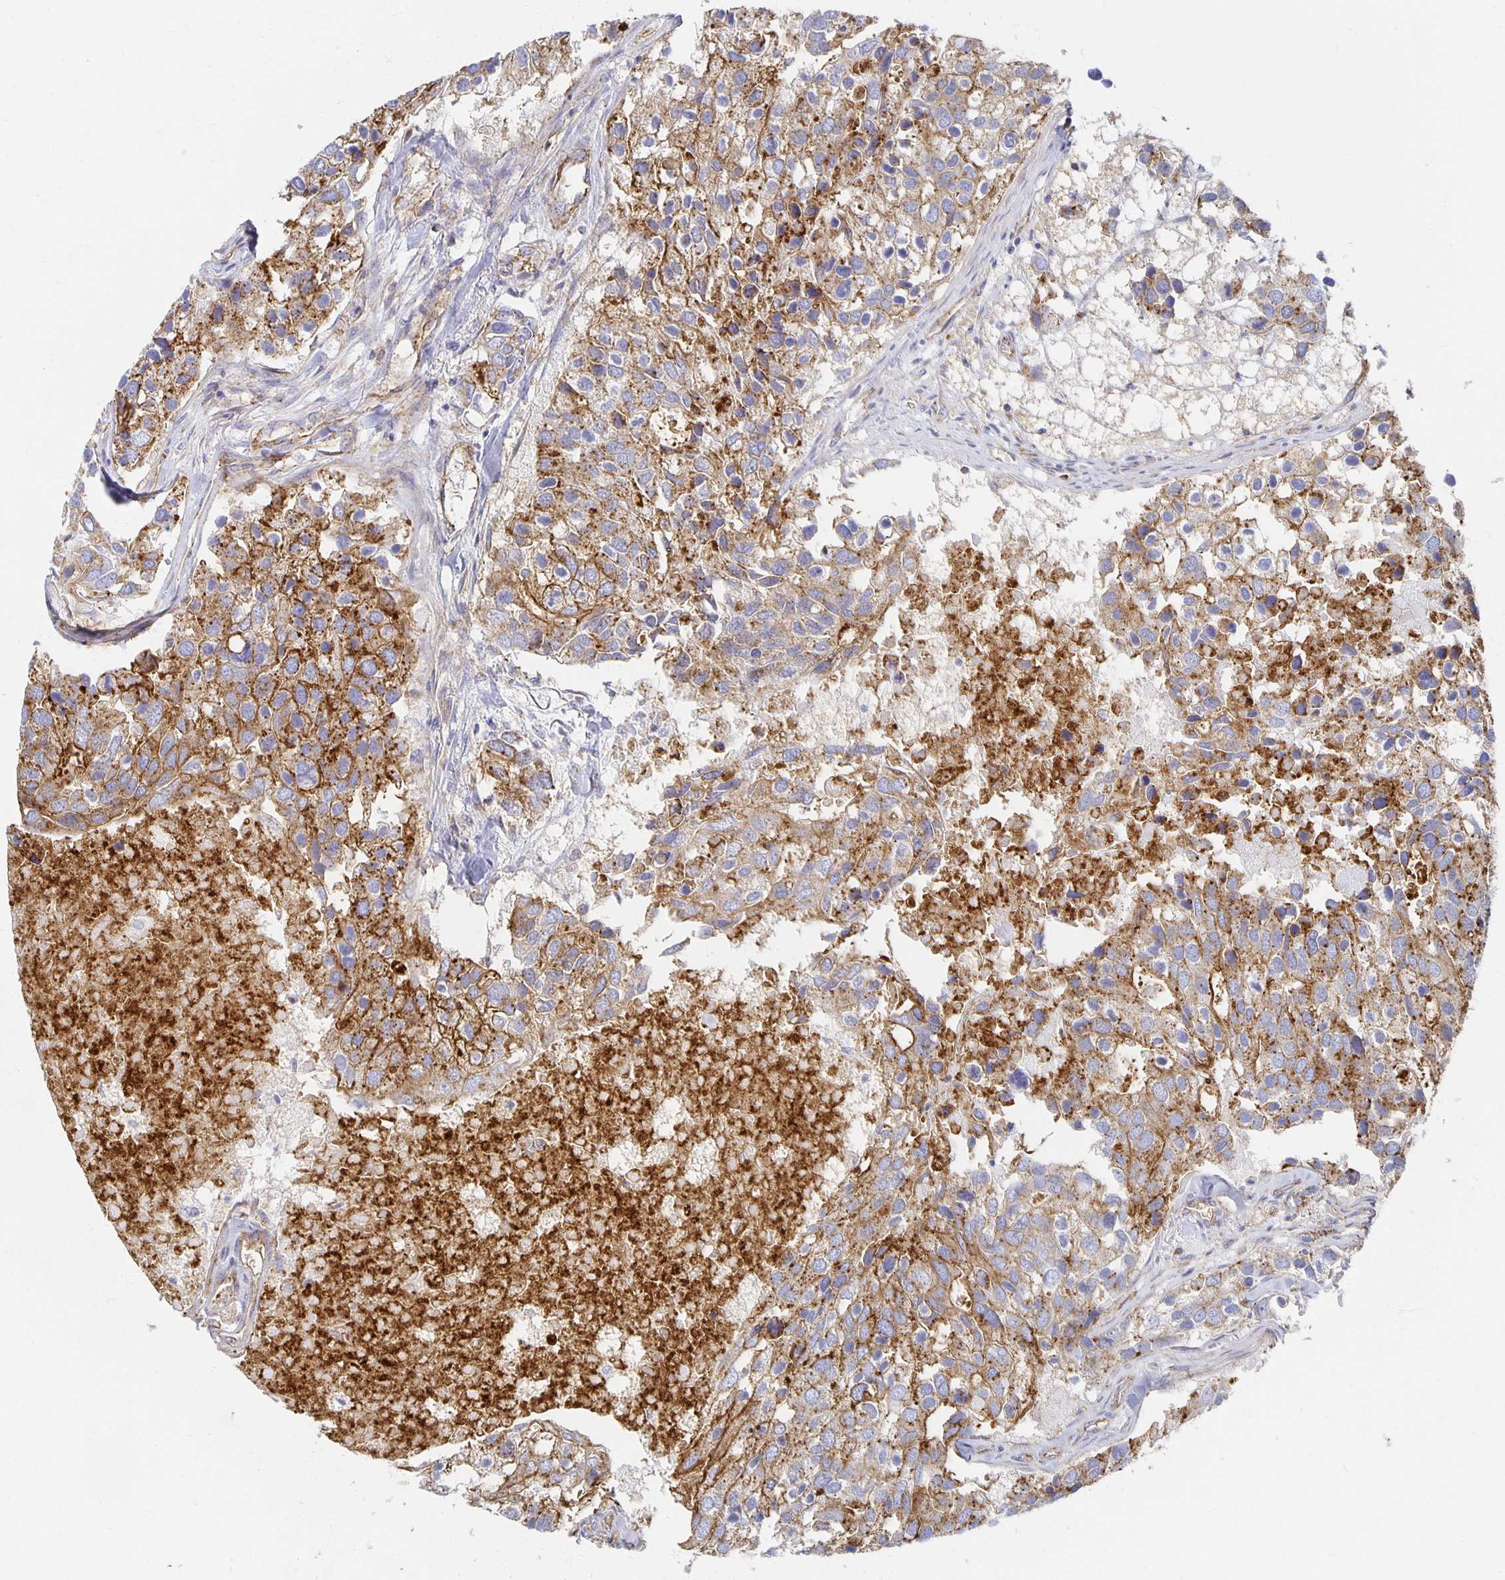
{"staining": {"intensity": "strong", "quantity": ">75%", "location": "cytoplasmic/membranous"}, "tissue": "breast cancer", "cell_type": "Tumor cells", "image_type": "cancer", "snomed": [{"axis": "morphology", "description": "Duct carcinoma"}, {"axis": "topography", "description": "Breast"}], "caption": "Strong cytoplasmic/membranous expression is appreciated in about >75% of tumor cells in breast infiltrating ductal carcinoma. The staining is performed using DAB (3,3'-diaminobenzidine) brown chromogen to label protein expression. The nuclei are counter-stained blue using hematoxylin.", "gene": "TAAR1", "patient": {"sex": "female", "age": 83}}